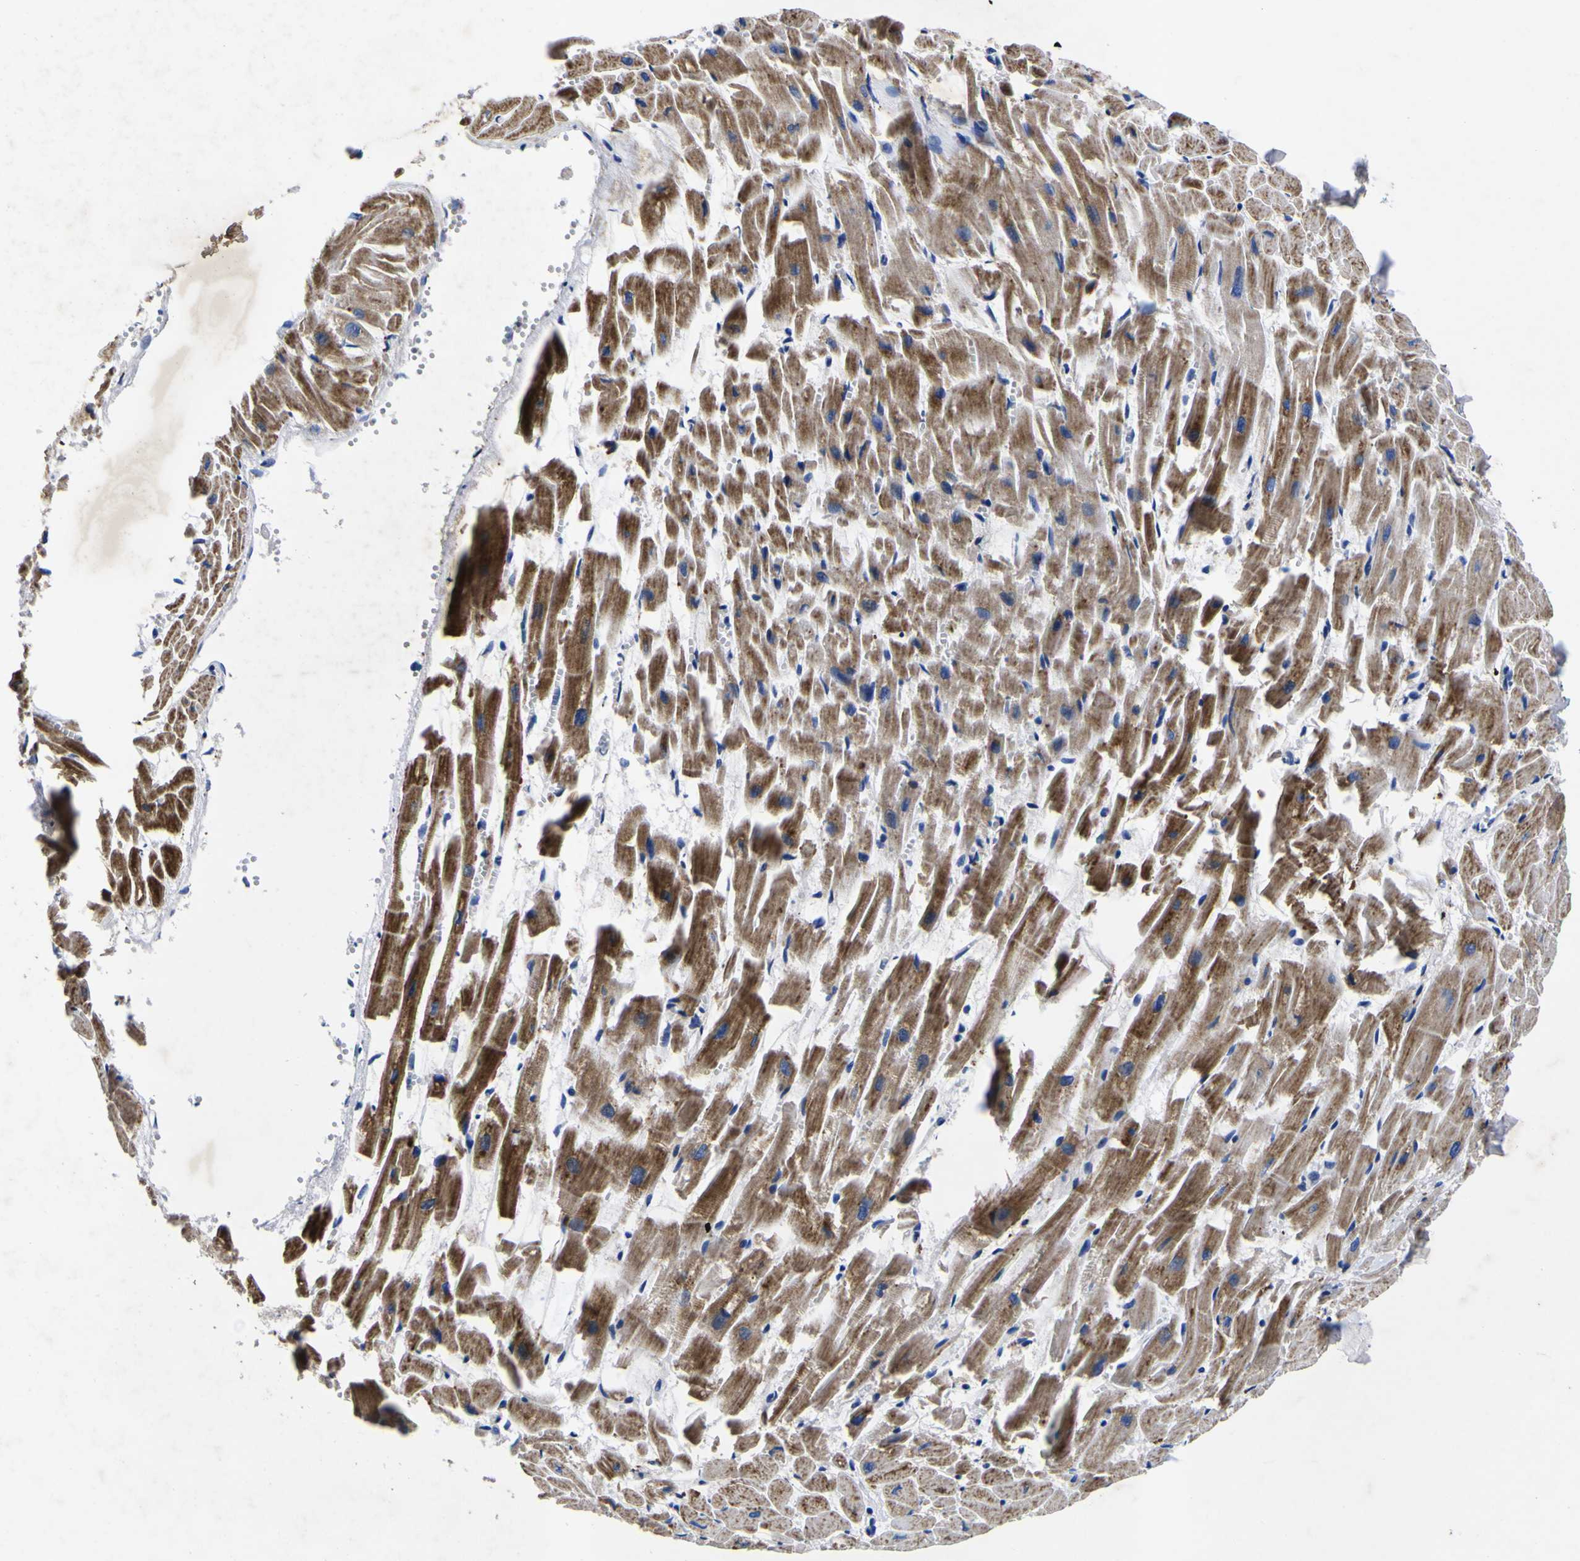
{"staining": {"intensity": "moderate", "quantity": ">75%", "location": "cytoplasmic/membranous"}, "tissue": "heart muscle", "cell_type": "Cardiomyocytes", "image_type": "normal", "snomed": [{"axis": "morphology", "description": "Normal tissue, NOS"}, {"axis": "topography", "description": "Heart"}], "caption": "Protein staining reveals moderate cytoplasmic/membranous staining in approximately >75% of cardiomyocytes in normal heart muscle.", "gene": "VASN", "patient": {"sex": "female", "age": 19}}